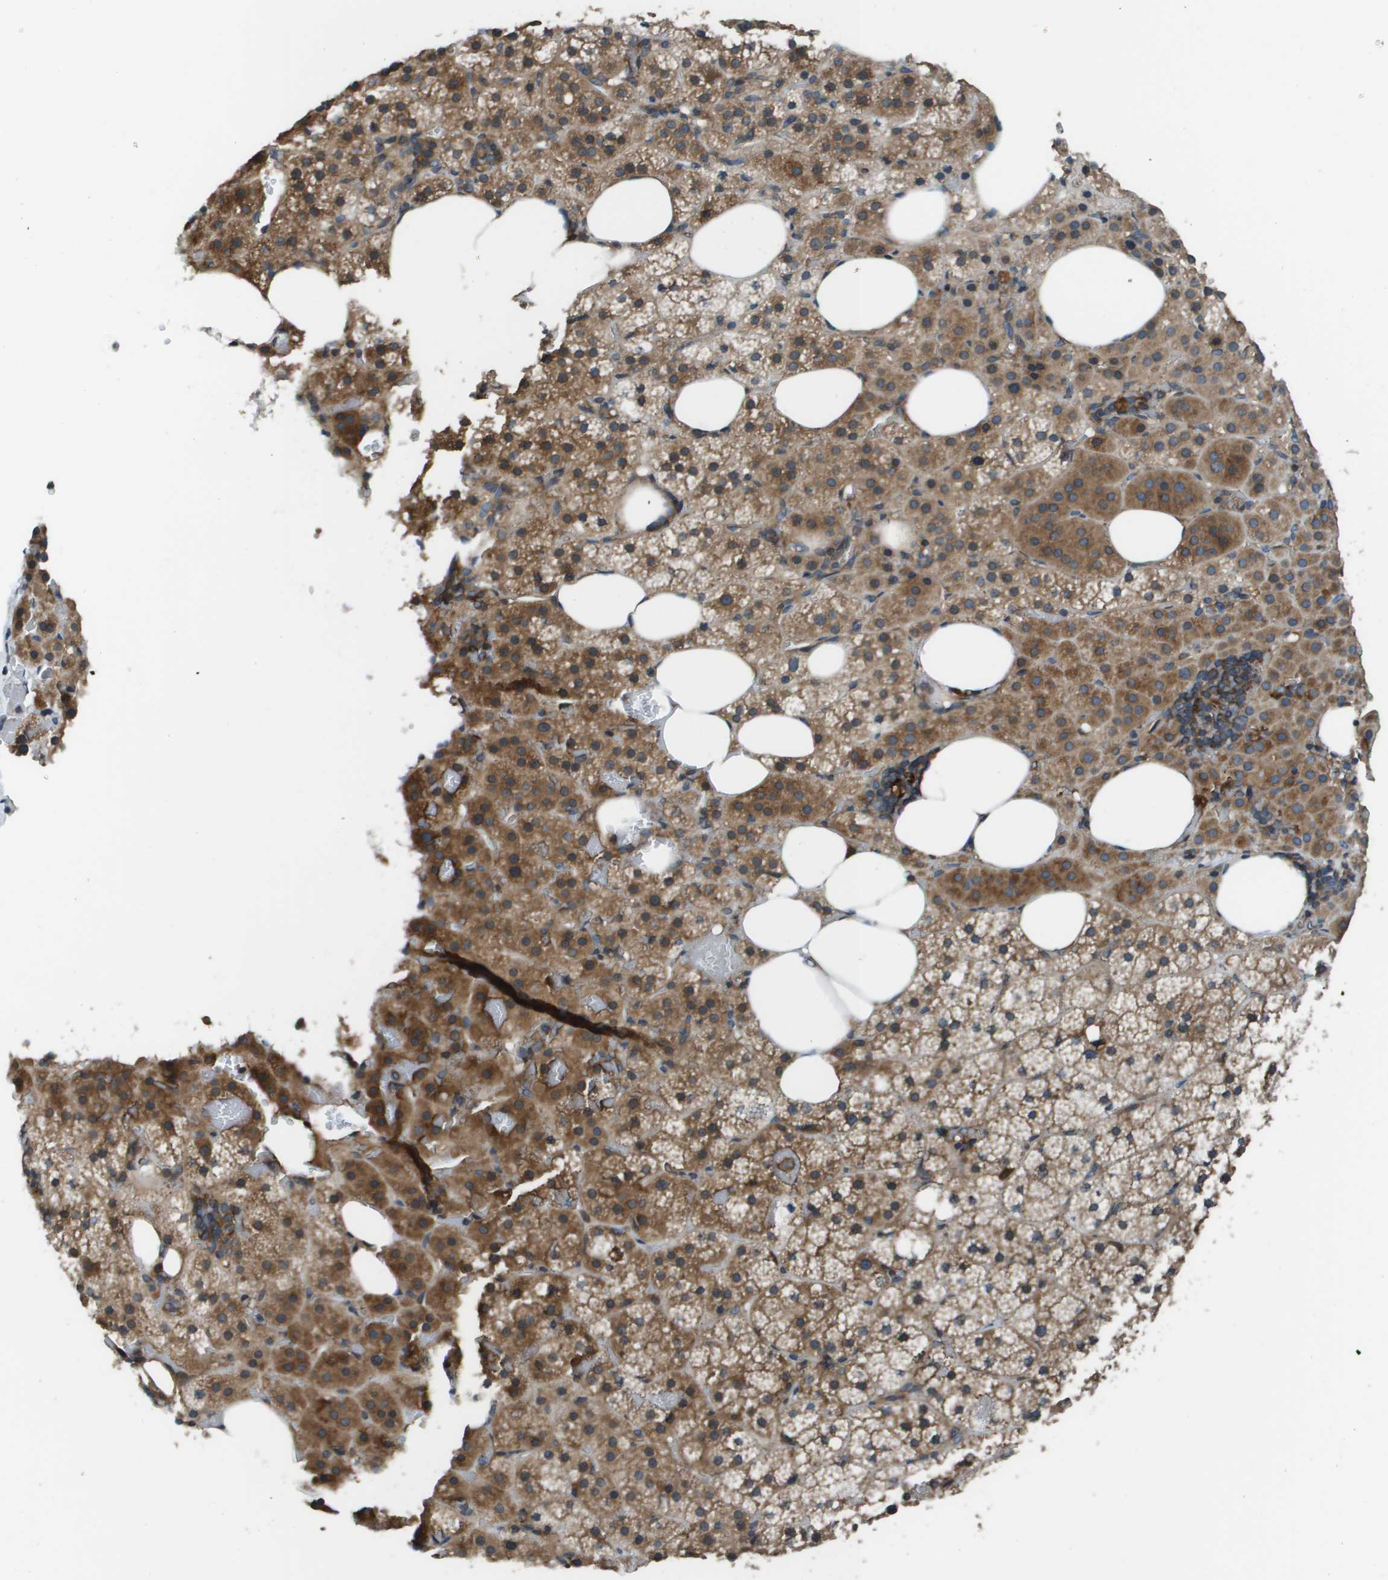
{"staining": {"intensity": "moderate", "quantity": ">75%", "location": "cytoplasmic/membranous"}, "tissue": "adrenal gland", "cell_type": "Glandular cells", "image_type": "normal", "snomed": [{"axis": "morphology", "description": "Normal tissue, NOS"}, {"axis": "topography", "description": "Adrenal gland"}], "caption": "About >75% of glandular cells in benign adrenal gland show moderate cytoplasmic/membranous protein staining as visualized by brown immunohistochemical staining.", "gene": "EIF3B", "patient": {"sex": "female", "age": 59}}